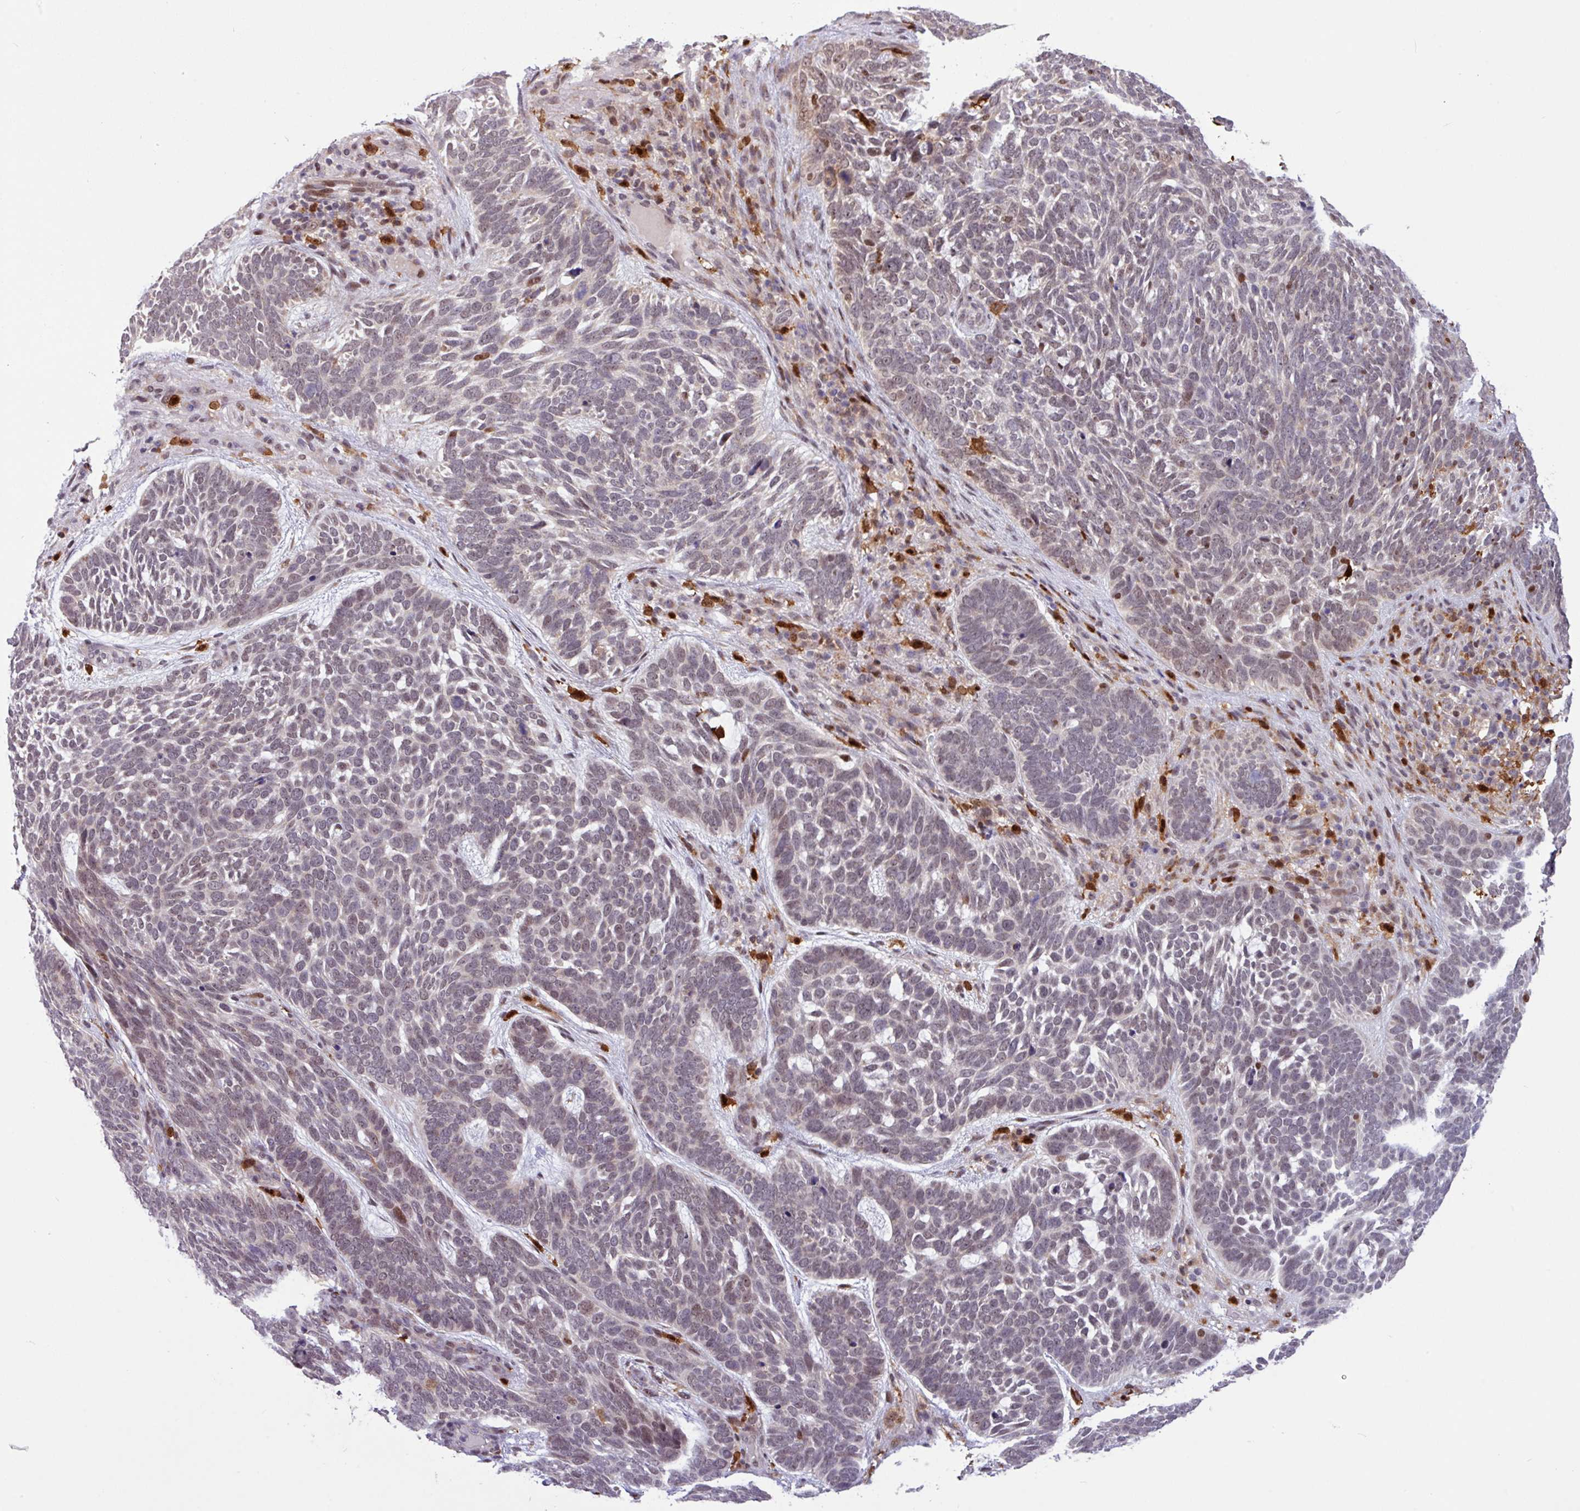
{"staining": {"intensity": "moderate", "quantity": "<25%", "location": "nuclear"}, "tissue": "skin cancer", "cell_type": "Tumor cells", "image_type": "cancer", "snomed": [{"axis": "morphology", "description": "Basal cell carcinoma"}, {"axis": "topography", "description": "Skin"}], "caption": "Skin basal cell carcinoma stained with a brown dye shows moderate nuclear positive staining in about <25% of tumor cells.", "gene": "BRD3", "patient": {"sex": "female", "age": 85}}